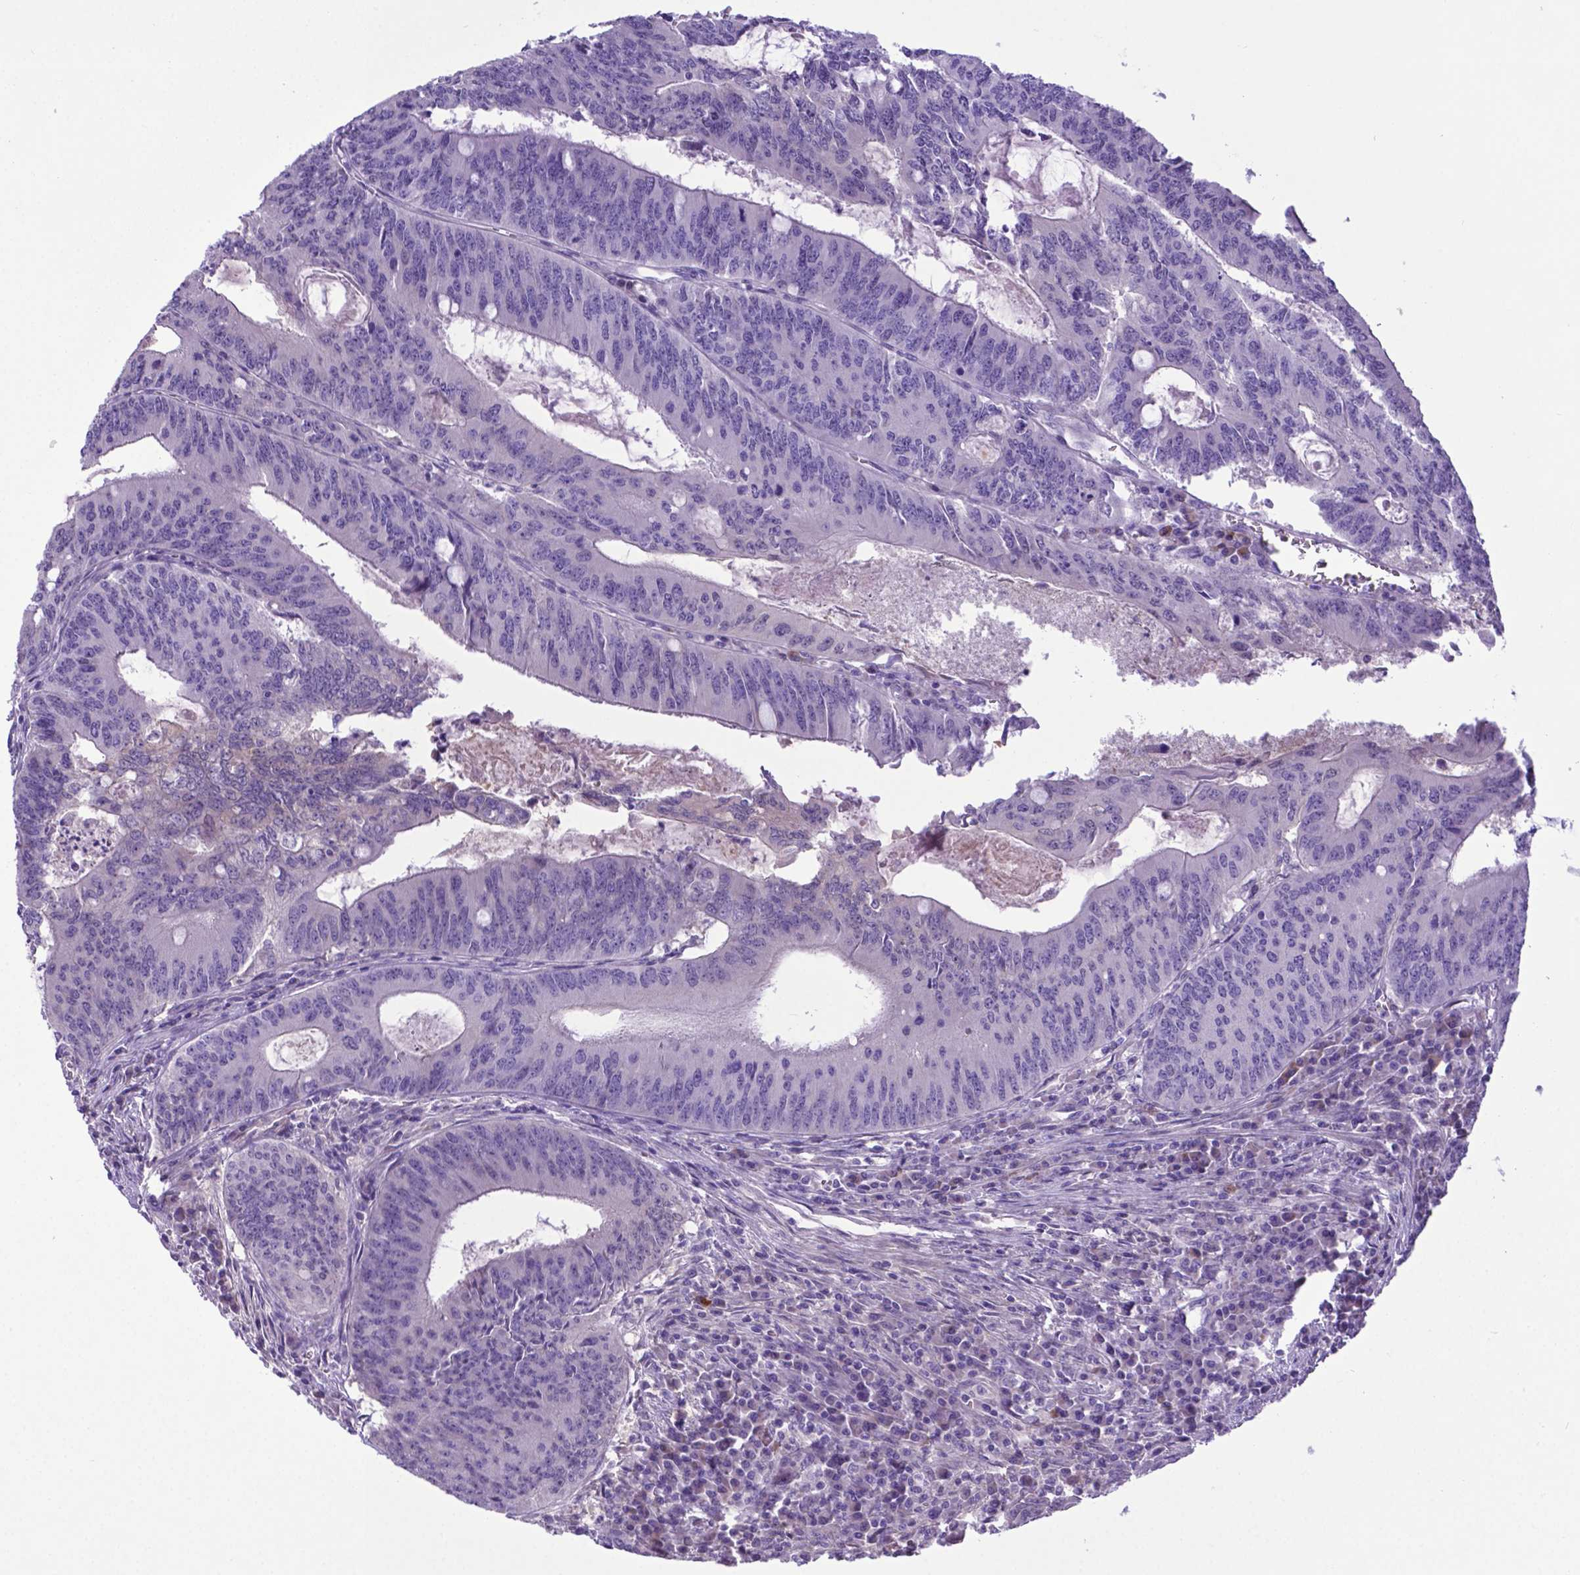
{"staining": {"intensity": "negative", "quantity": "none", "location": "none"}, "tissue": "colorectal cancer", "cell_type": "Tumor cells", "image_type": "cancer", "snomed": [{"axis": "morphology", "description": "Adenocarcinoma, NOS"}, {"axis": "topography", "description": "Colon"}], "caption": "The IHC image has no significant expression in tumor cells of adenocarcinoma (colorectal) tissue.", "gene": "ADRA2B", "patient": {"sex": "male", "age": 67}}